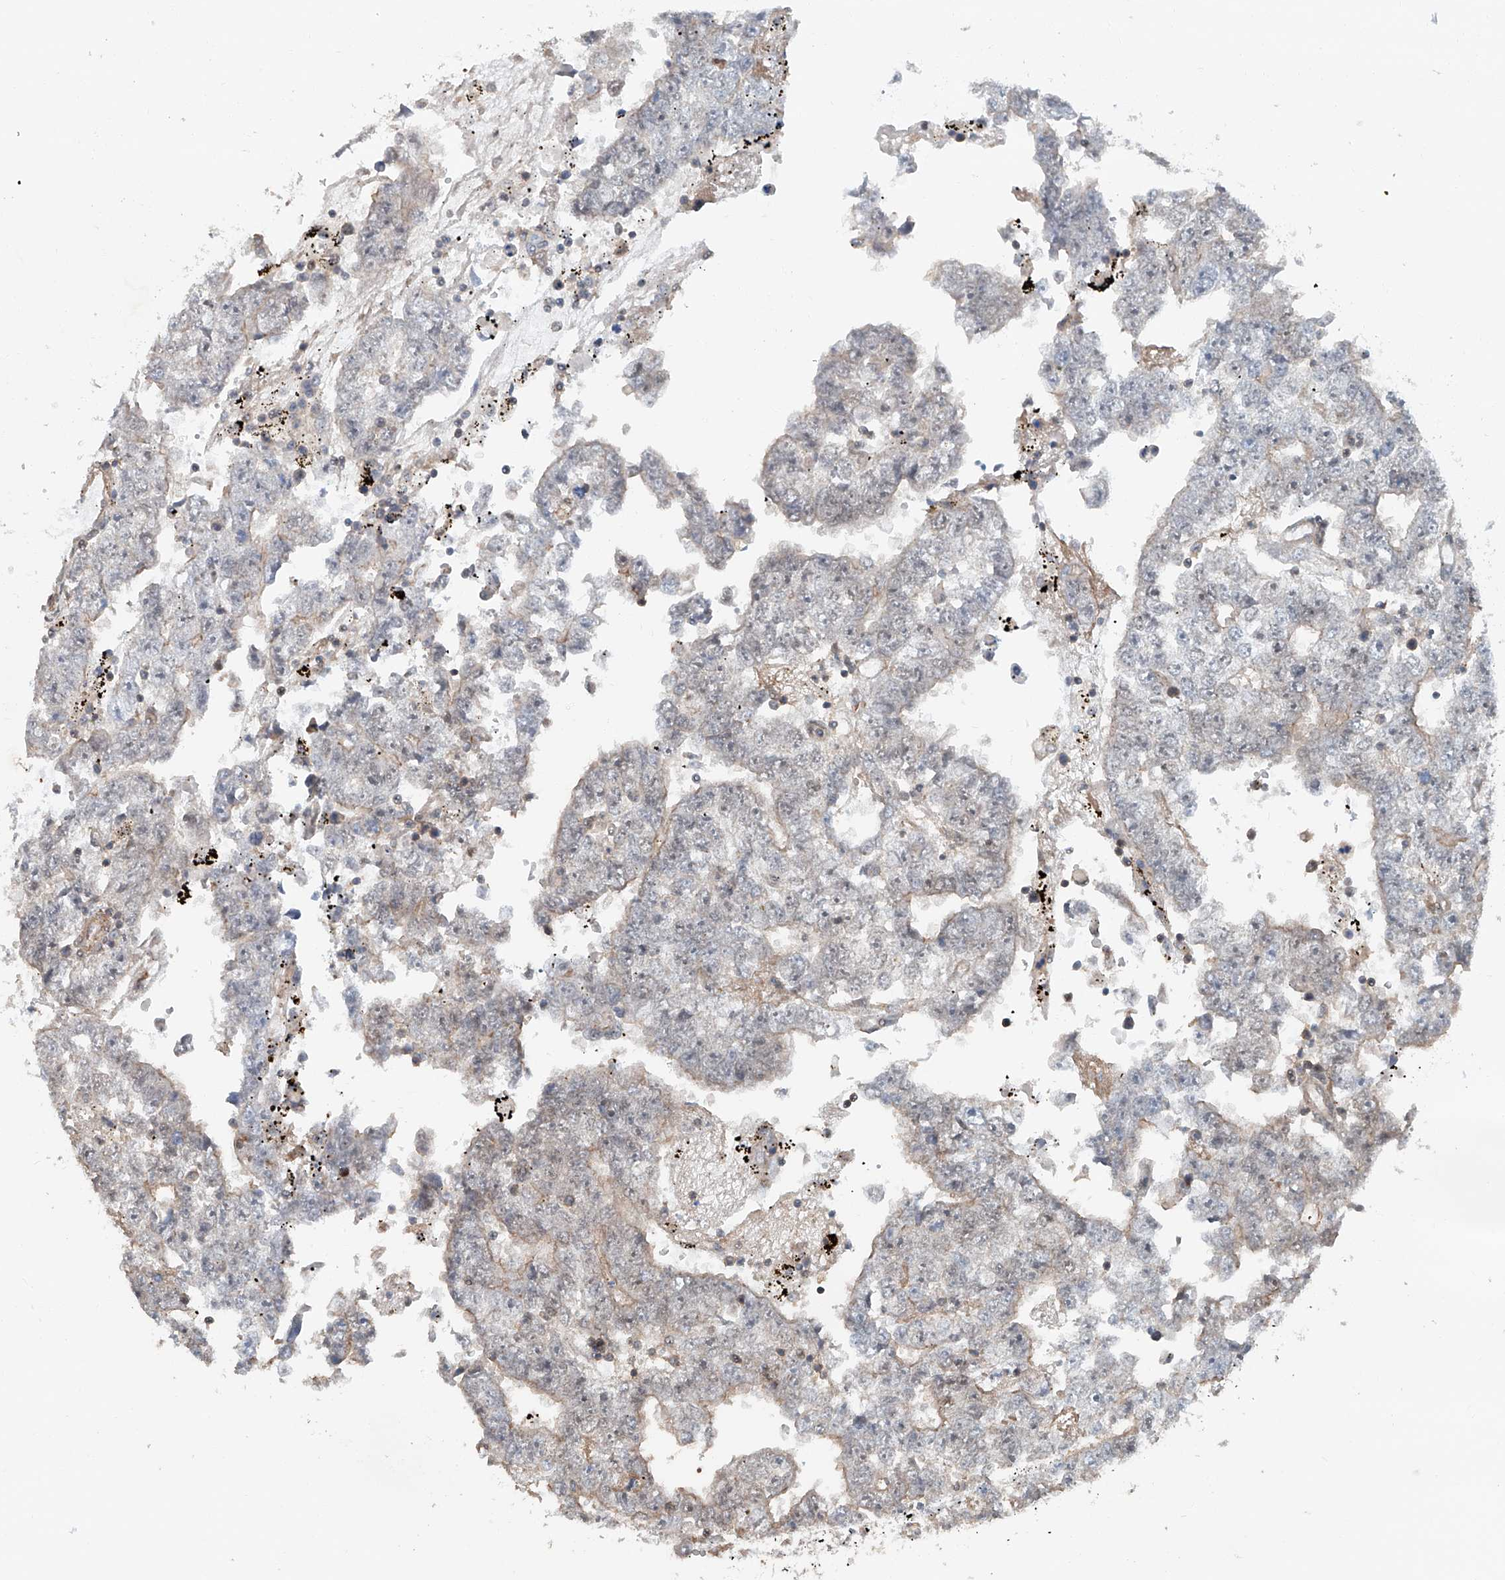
{"staining": {"intensity": "negative", "quantity": "none", "location": "none"}, "tissue": "testis cancer", "cell_type": "Tumor cells", "image_type": "cancer", "snomed": [{"axis": "morphology", "description": "Carcinoma, Embryonal, NOS"}, {"axis": "topography", "description": "Testis"}], "caption": "Tumor cells show no significant protein expression in embryonal carcinoma (testis).", "gene": "SDE2", "patient": {"sex": "male", "age": 25}}